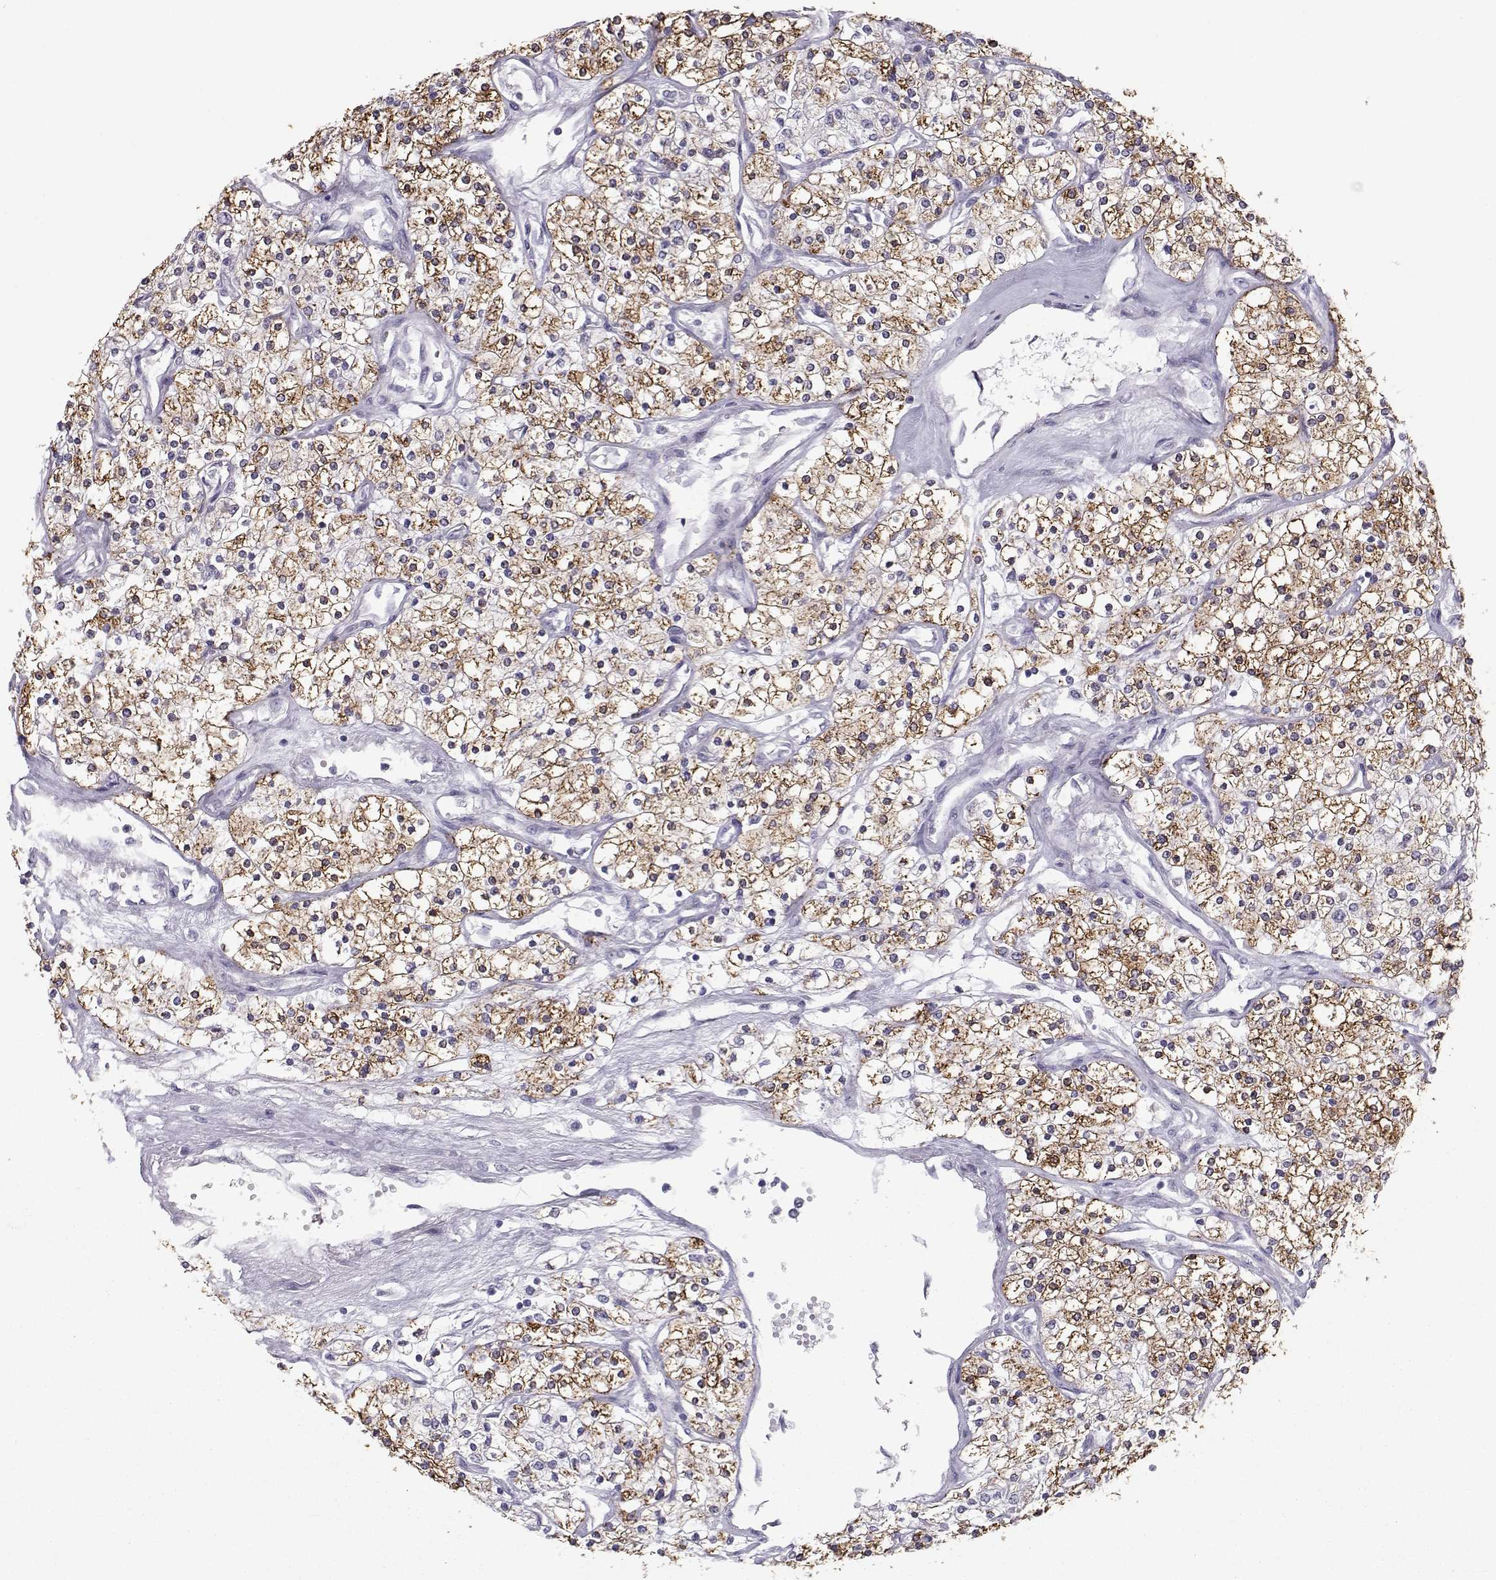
{"staining": {"intensity": "strong", "quantity": ">75%", "location": "cytoplasmic/membranous"}, "tissue": "renal cancer", "cell_type": "Tumor cells", "image_type": "cancer", "snomed": [{"axis": "morphology", "description": "Adenocarcinoma, NOS"}, {"axis": "topography", "description": "Kidney"}], "caption": "This photomicrograph shows adenocarcinoma (renal) stained with IHC to label a protein in brown. The cytoplasmic/membranous of tumor cells show strong positivity for the protein. Nuclei are counter-stained blue.", "gene": "NPVF", "patient": {"sex": "male", "age": 80}}